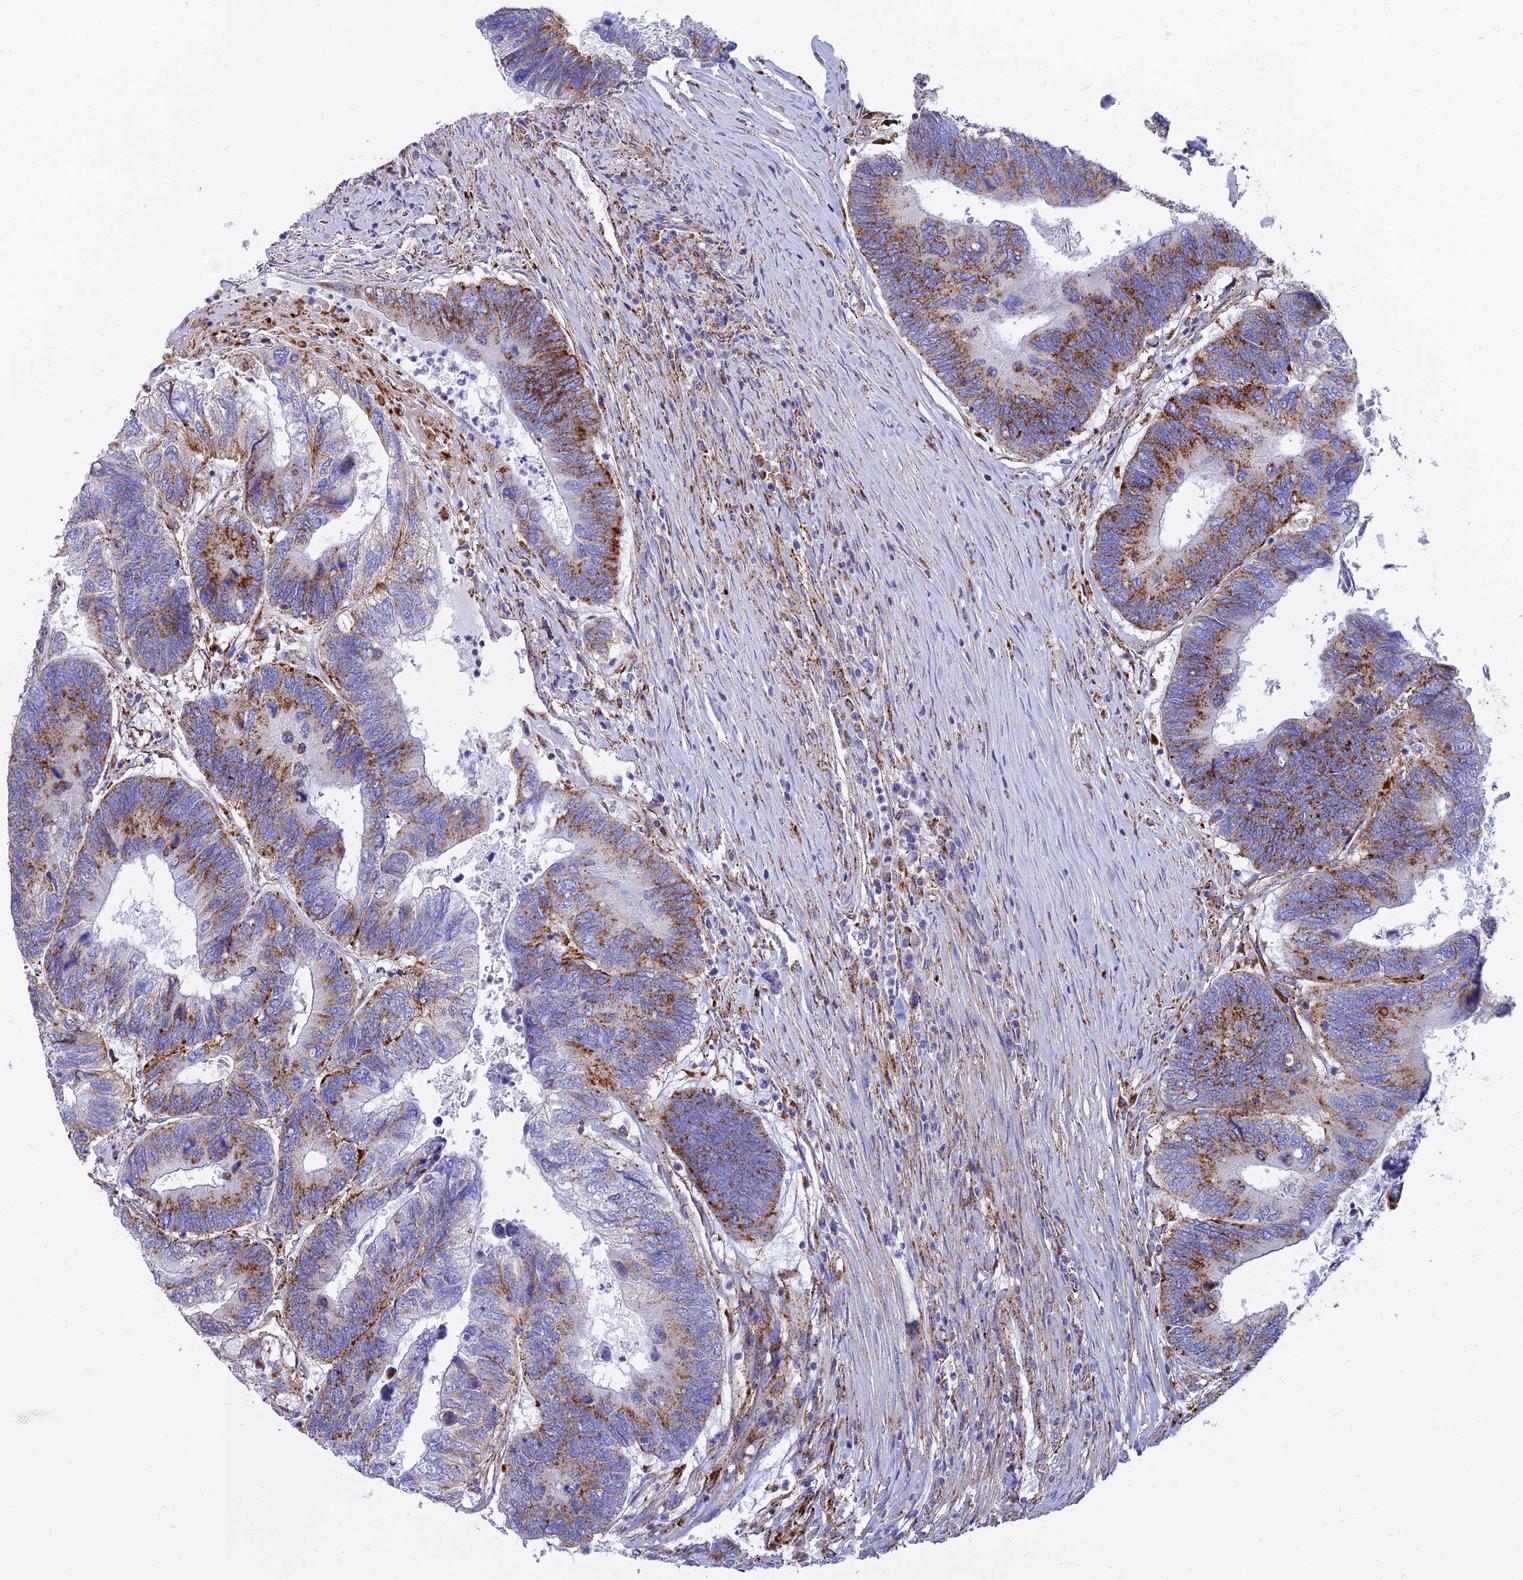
{"staining": {"intensity": "moderate", "quantity": ">75%", "location": "cytoplasmic/membranous"}, "tissue": "colorectal cancer", "cell_type": "Tumor cells", "image_type": "cancer", "snomed": [{"axis": "morphology", "description": "Adenocarcinoma, NOS"}, {"axis": "topography", "description": "Colon"}], "caption": "High-power microscopy captured an immunohistochemistry (IHC) micrograph of colorectal cancer, revealing moderate cytoplasmic/membranous positivity in approximately >75% of tumor cells.", "gene": "SPNS1", "patient": {"sex": "female", "age": 67}}